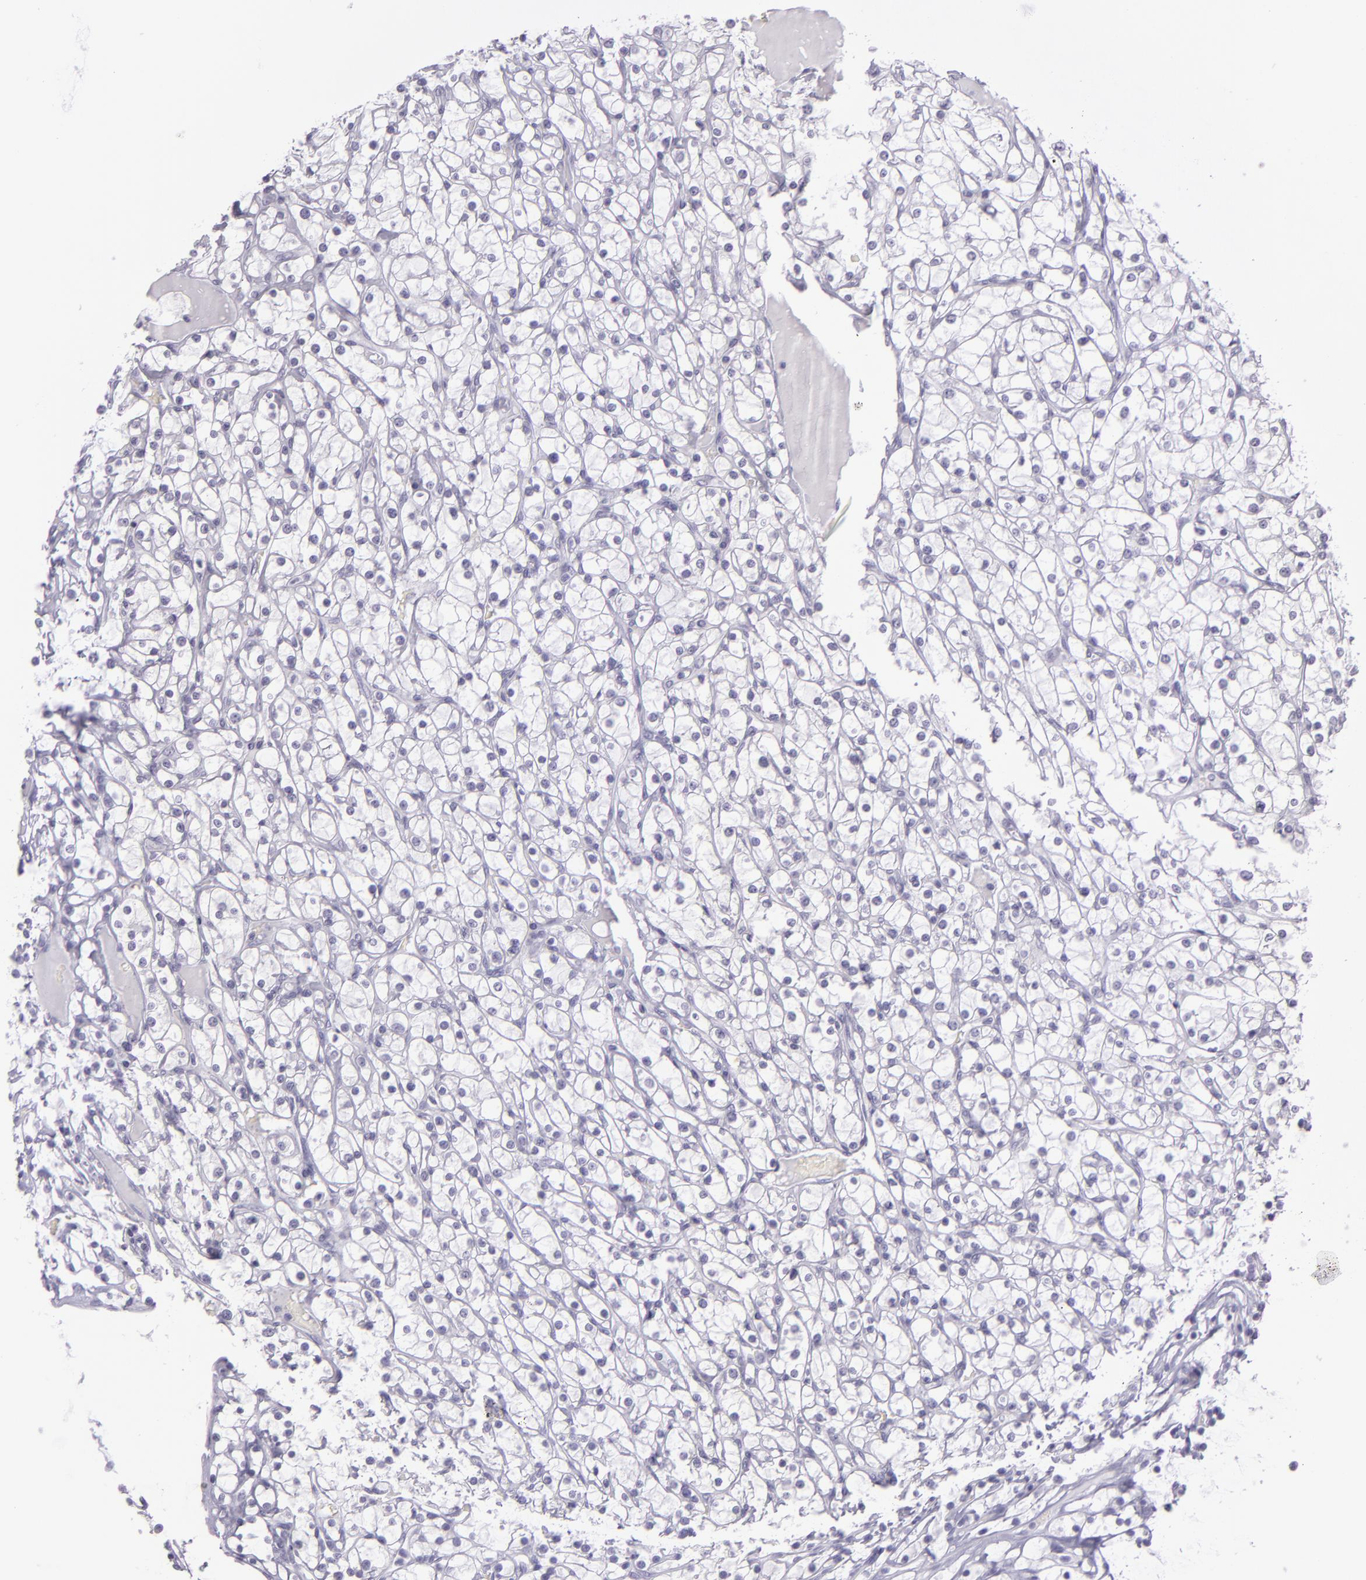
{"staining": {"intensity": "negative", "quantity": "none", "location": "none"}, "tissue": "renal cancer", "cell_type": "Tumor cells", "image_type": "cancer", "snomed": [{"axis": "morphology", "description": "Adenocarcinoma, NOS"}, {"axis": "topography", "description": "Kidney"}], "caption": "An IHC photomicrograph of renal cancer is shown. There is no staining in tumor cells of renal cancer. (DAB (3,3'-diaminobenzidine) immunohistochemistry, high magnification).", "gene": "MUC6", "patient": {"sex": "female", "age": 73}}